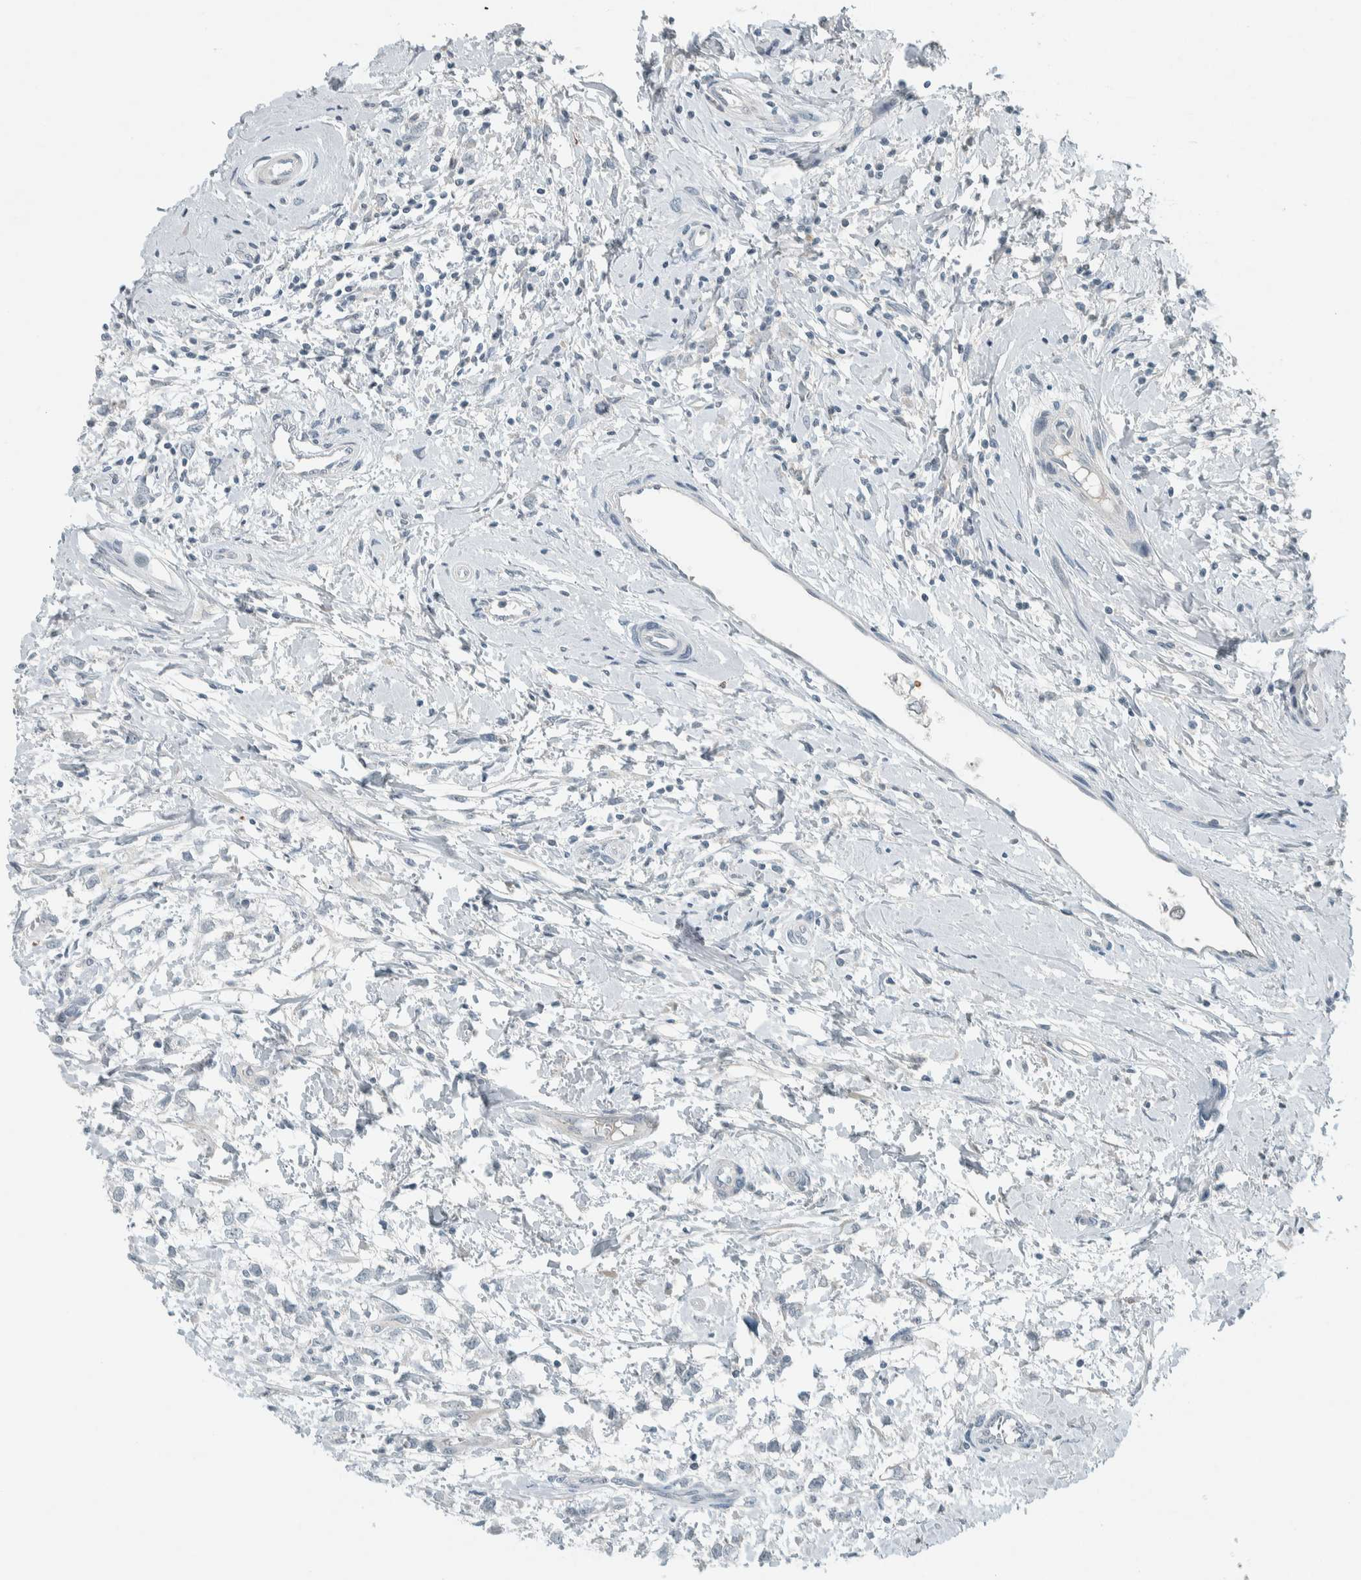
{"staining": {"intensity": "negative", "quantity": "none", "location": "none"}, "tissue": "testis cancer", "cell_type": "Tumor cells", "image_type": "cancer", "snomed": [{"axis": "morphology", "description": "Seminoma, NOS"}, {"axis": "morphology", "description": "Carcinoma, Embryonal, NOS"}, {"axis": "topography", "description": "Testis"}], "caption": "Immunohistochemistry (IHC) image of neoplastic tissue: human embryonal carcinoma (testis) stained with DAB displays no significant protein staining in tumor cells.", "gene": "CERCAM", "patient": {"sex": "male", "age": 51}}